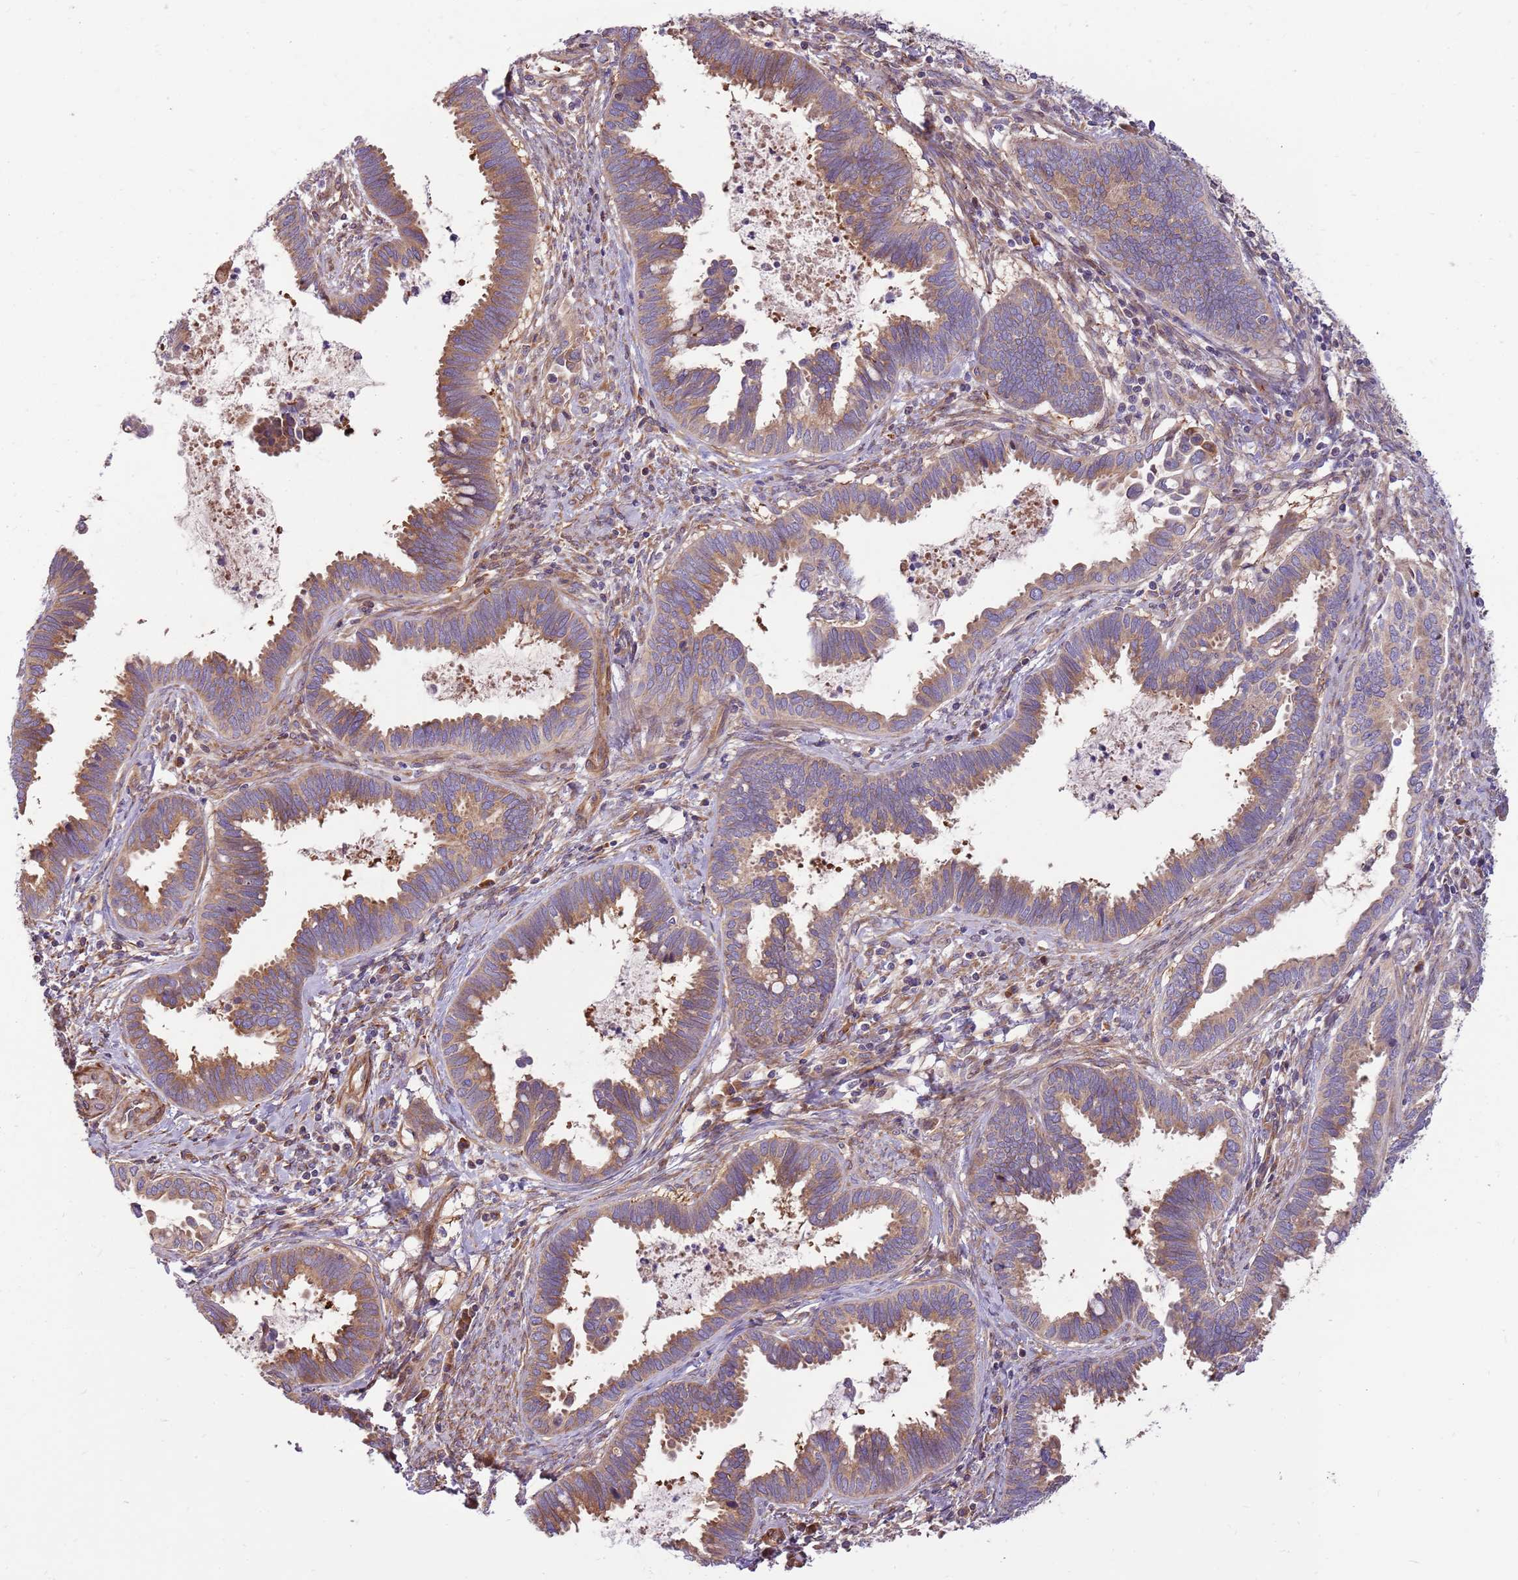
{"staining": {"intensity": "moderate", "quantity": ">75%", "location": "cytoplasmic/membranous"}, "tissue": "cervical cancer", "cell_type": "Tumor cells", "image_type": "cancer", "snomed": [{"axis": "morphology", "description": "Adenocarcinoma, NOS"}, {"axis": "topography", "description": "Cervix"}], "caption": "IHC histopathology image of human cervical adenocarcinoma stained for a protein (brown), which exhibits medium levels of moderate cytoplasmic/membranous positivity in about >75% of tumor cells.", "gene": "EMC1", "patient": {"sex": "female", "age": 37}}